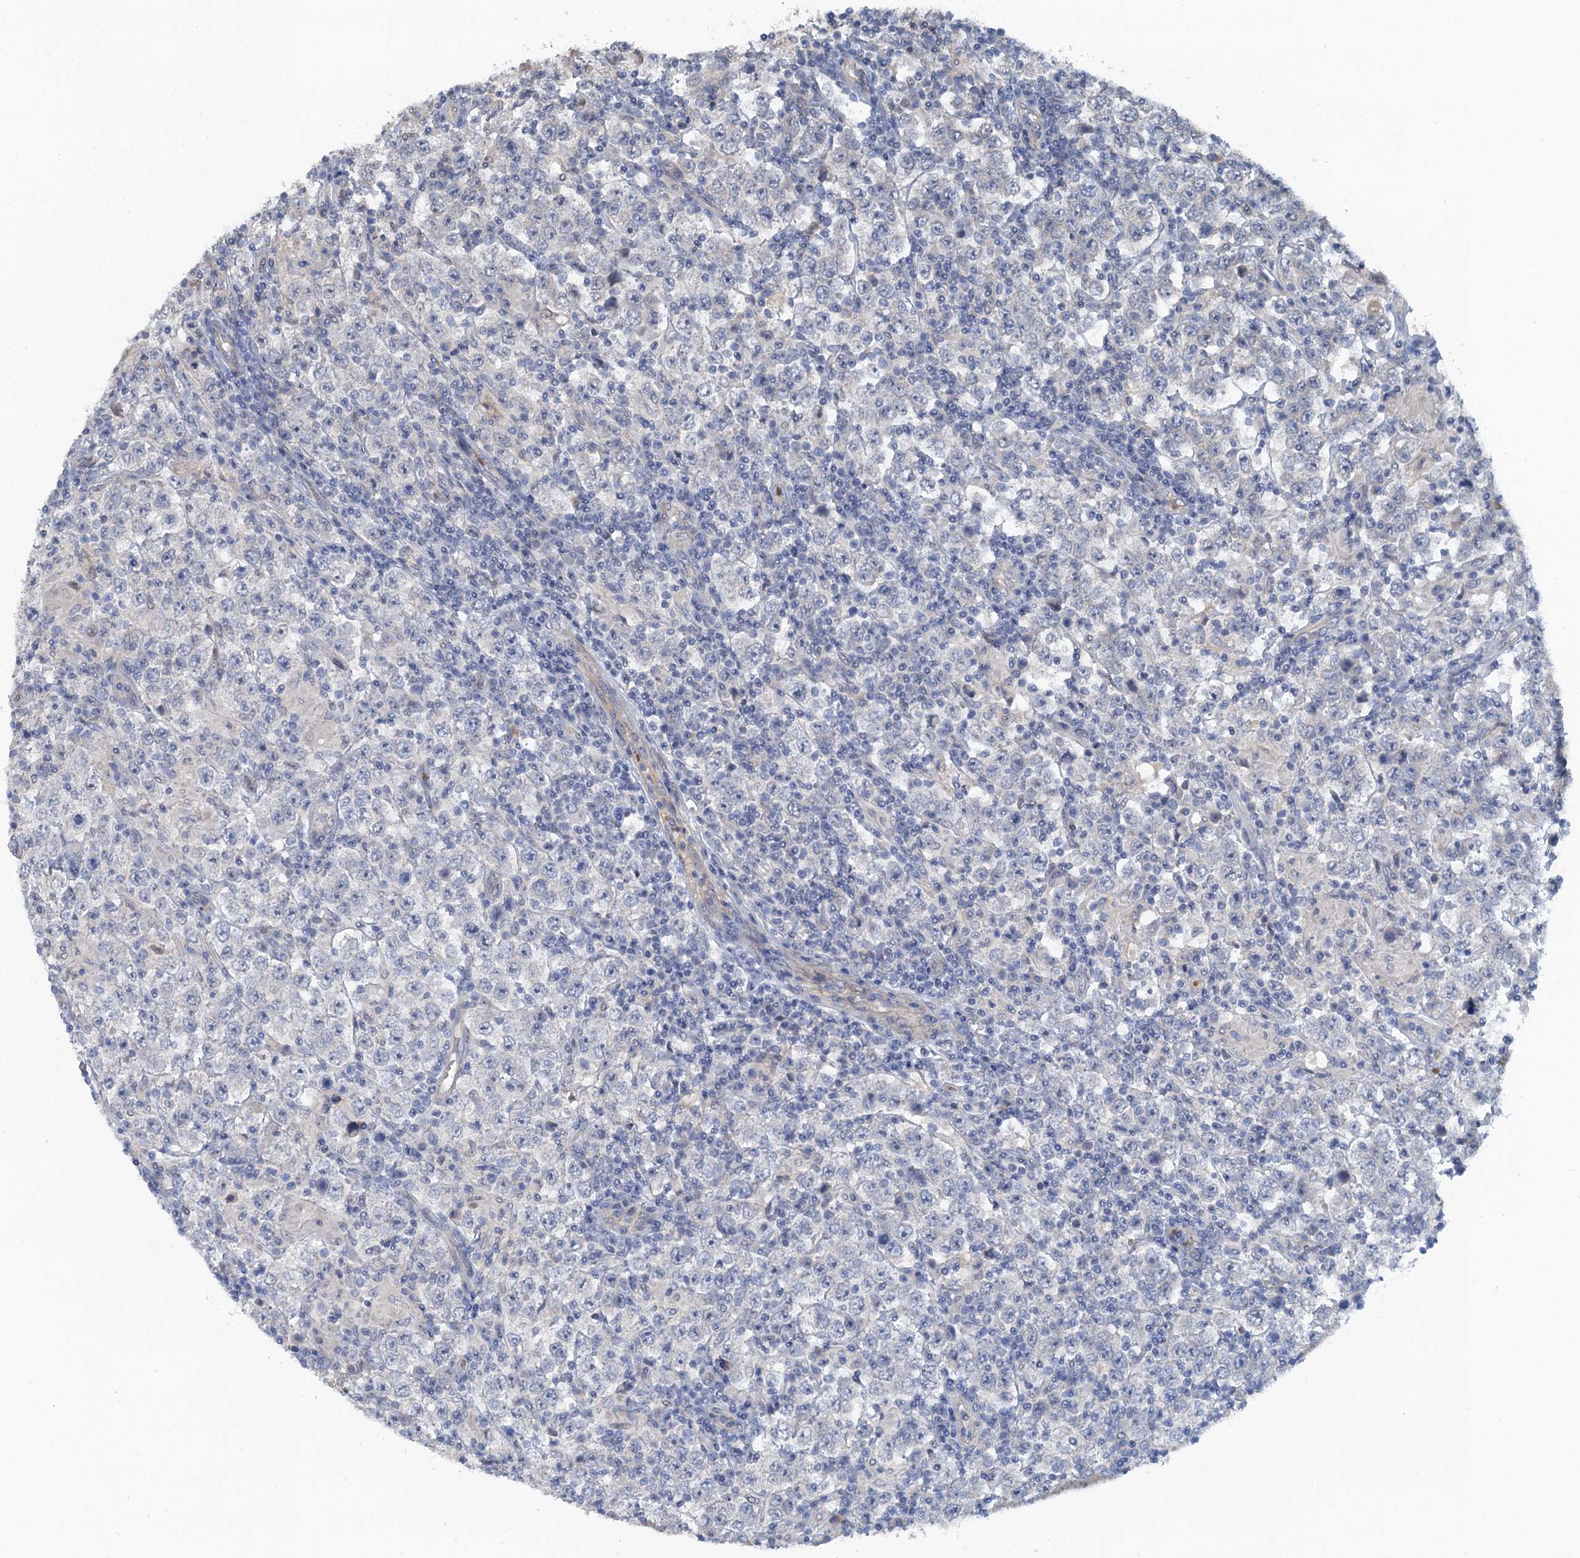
{"staining": {"intensity": "negative", "quantity": "none", "location": "none"}, "tissue": "testis cancer", "cell_type": "Tumor cells", "image_type": "cancer", "snomed": [{"axis": "morphology", "description": "Normal tissue, NOS"}, {"axis": "morphology", "description": "Urothelial carcinoma, High grade"}, {"axis": "morphology", "description": "Seminoma, NOS"}, {"axis": "morphology", "description": "Carcinoma, Embryonal, NOS"}, {"axis": "topography", "description": "Urinary bladder"}, {"axis": "topography", "description": "Testis"}], "caption": "DAB (3,3'-diaminobenzidine) immunohistochemical staining of human testis cancer exhibits no significant positivity in tumor cells.", "gene": "MYO16", "patient": {"sex": "male", "age": 41}}